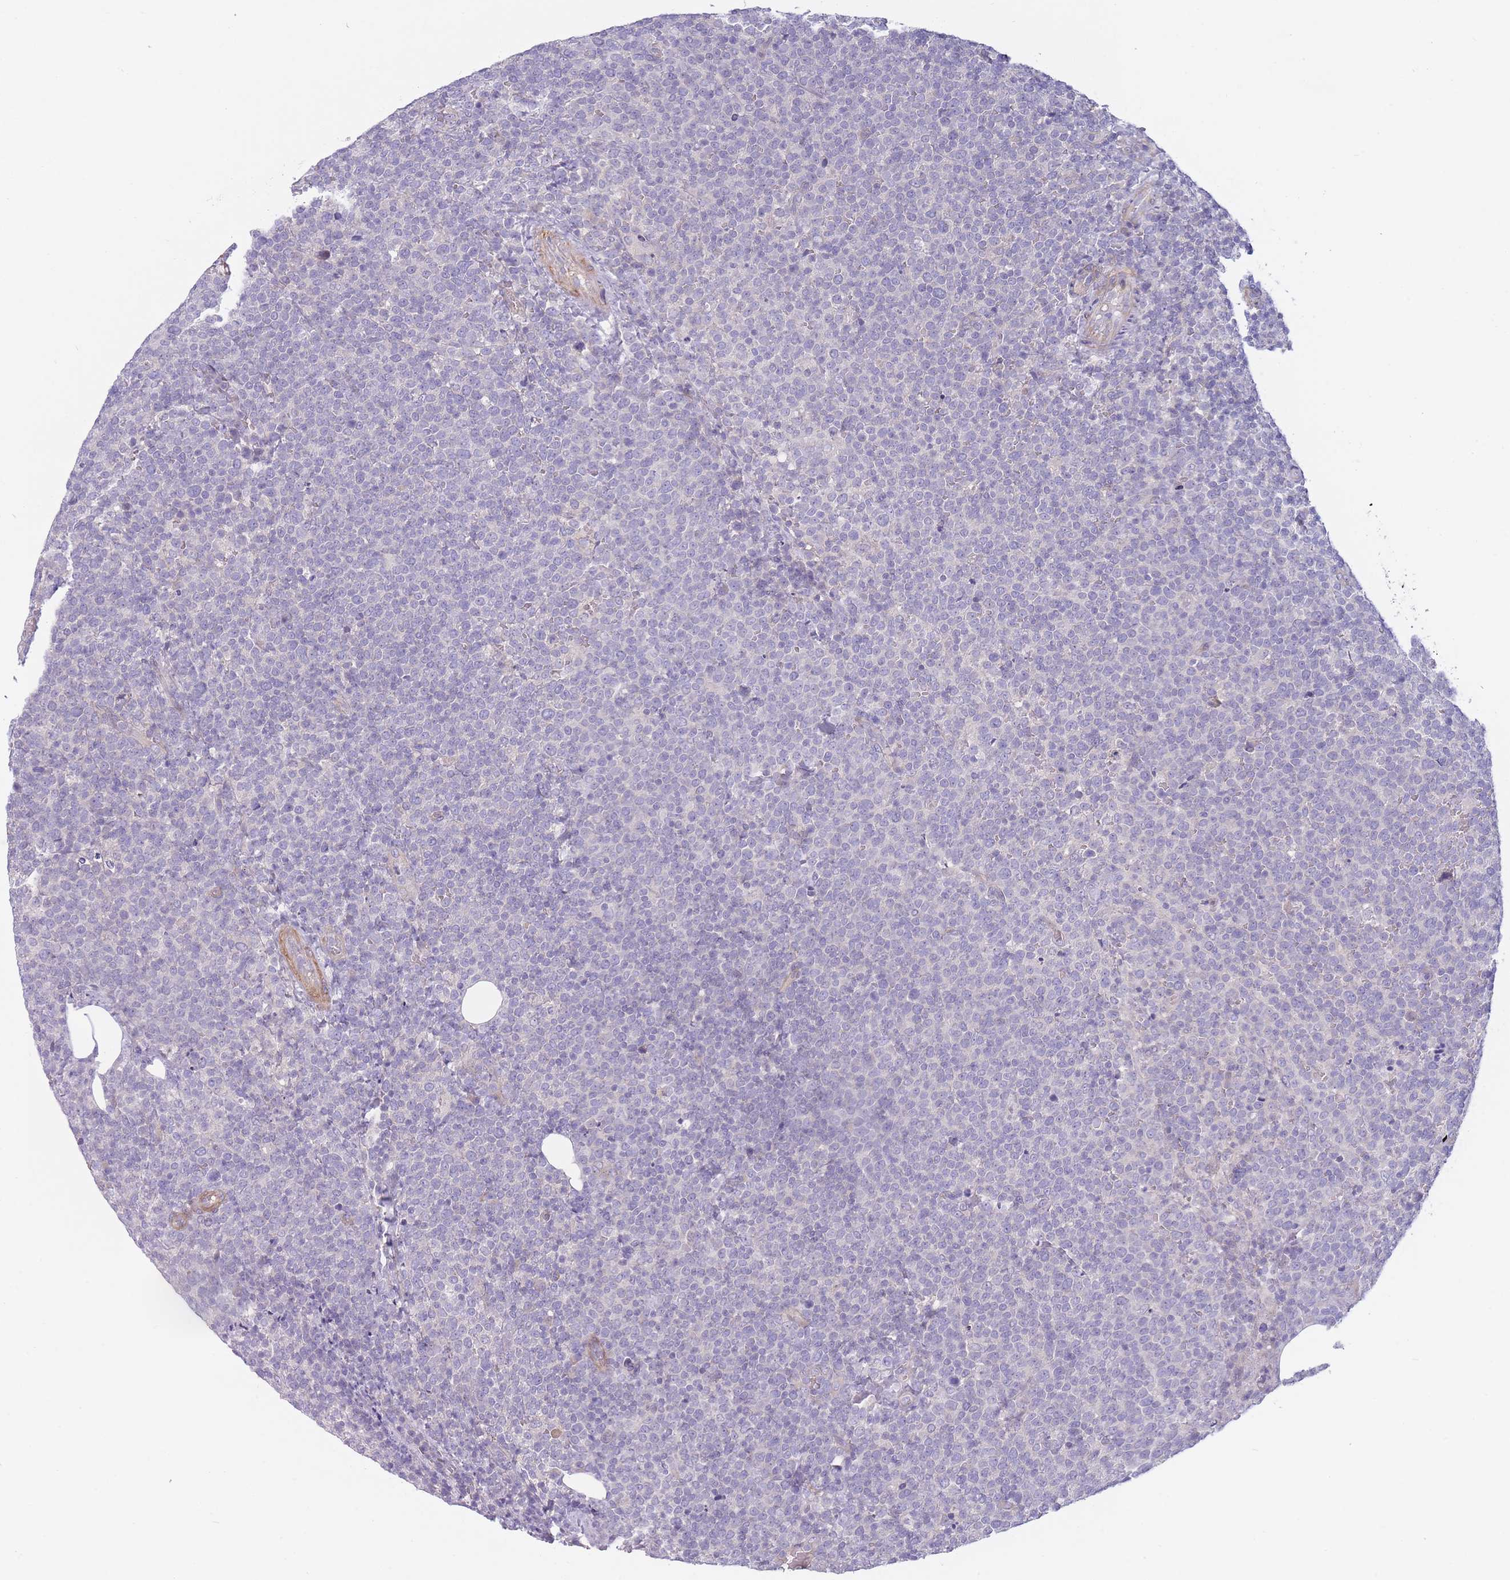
{"staining": {"intensity": "negative", "quantity": "none", "location": "none"}, "tissue": "lymphoma", "cell_type": "Tumor cells", "image_type": "cancer", "snomed": [{"axis": "morphology", "description": "Malignant lymphoma, non-Hodgkin's type, High grade"}, {"axis": "topography", "description": "Lymph node"}], "caption": "An immunohistochemistry image of malignant lymphoma, non-Hodgkin's type (high-grade) is shown. There is no staining in tumor cells of malignant lymphoma, non-Hodgkin's type (high-grade). (DAB (3,3'-diaminobenzidine) IHC, high magnification).", "gene": "PNPLA5", "patient": {"sex": "male", "age": 61}}